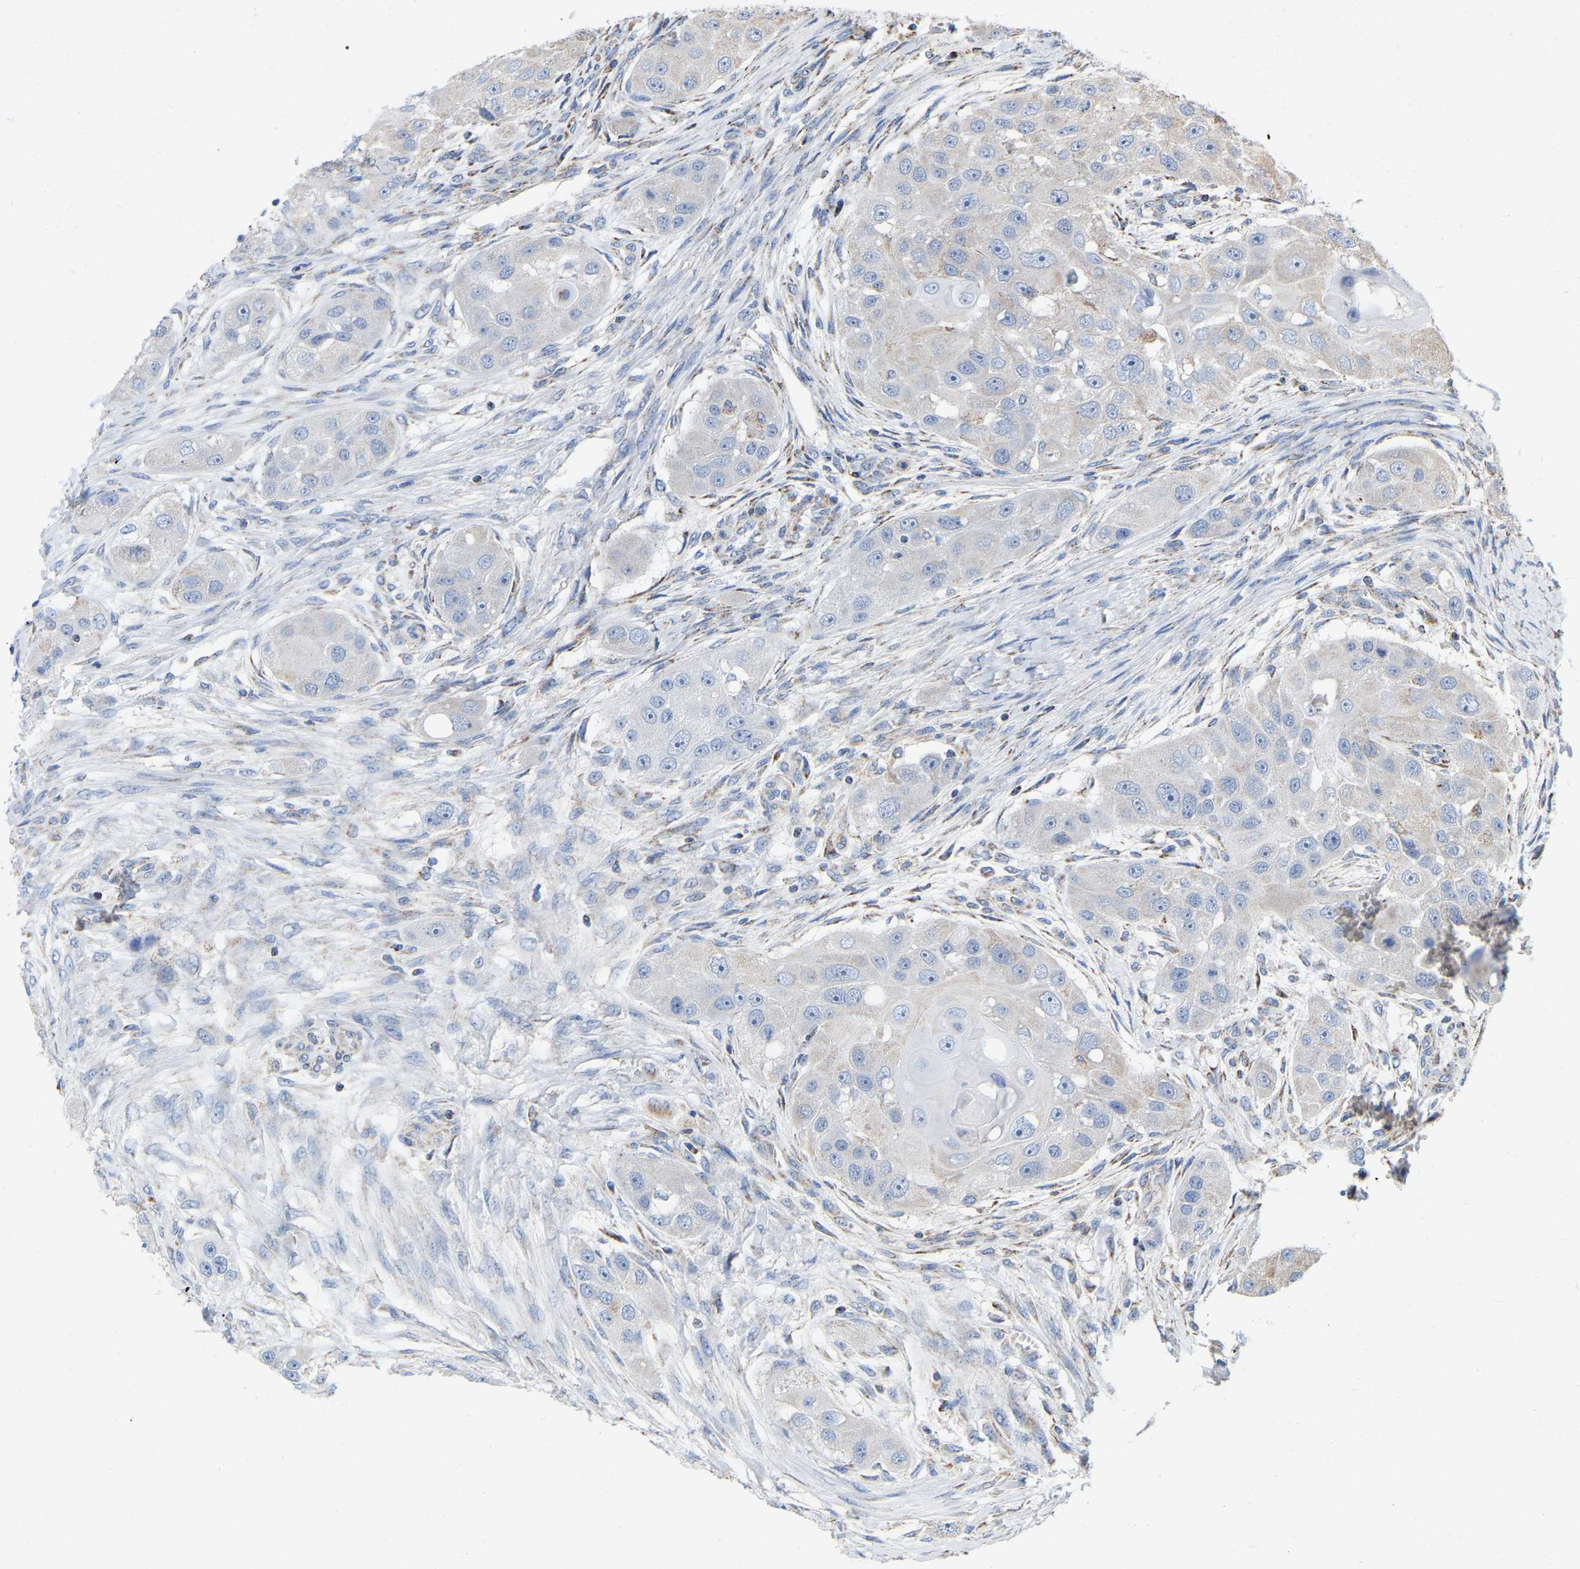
{"staining": {"intensity": "weak", "quantity": "<25%", "location": "cytoplasmic/membranous"}, "tissue": "head and neck cancer", "cell_type": "Tumor cells", "image_type": "cancer", "snomed": [{"axis": "morphology", "description": "Normal tissue, NOS"}, {"axis": "morphology", "description": "Squamous cell carcinoma, NOS"}, {"axis": "topography", "description": "Skeletal muscle"}, {"axis": "topography", "description": "Head-Neck"}], "caption": "A high-resolution micrograph shows immunohistochemistry staining of head and neck squamous cell carcinoma, which reveals no significant staining in tumor cells.", "gene": "CBLB", "patient": {"sex": "male", "age": 51}}